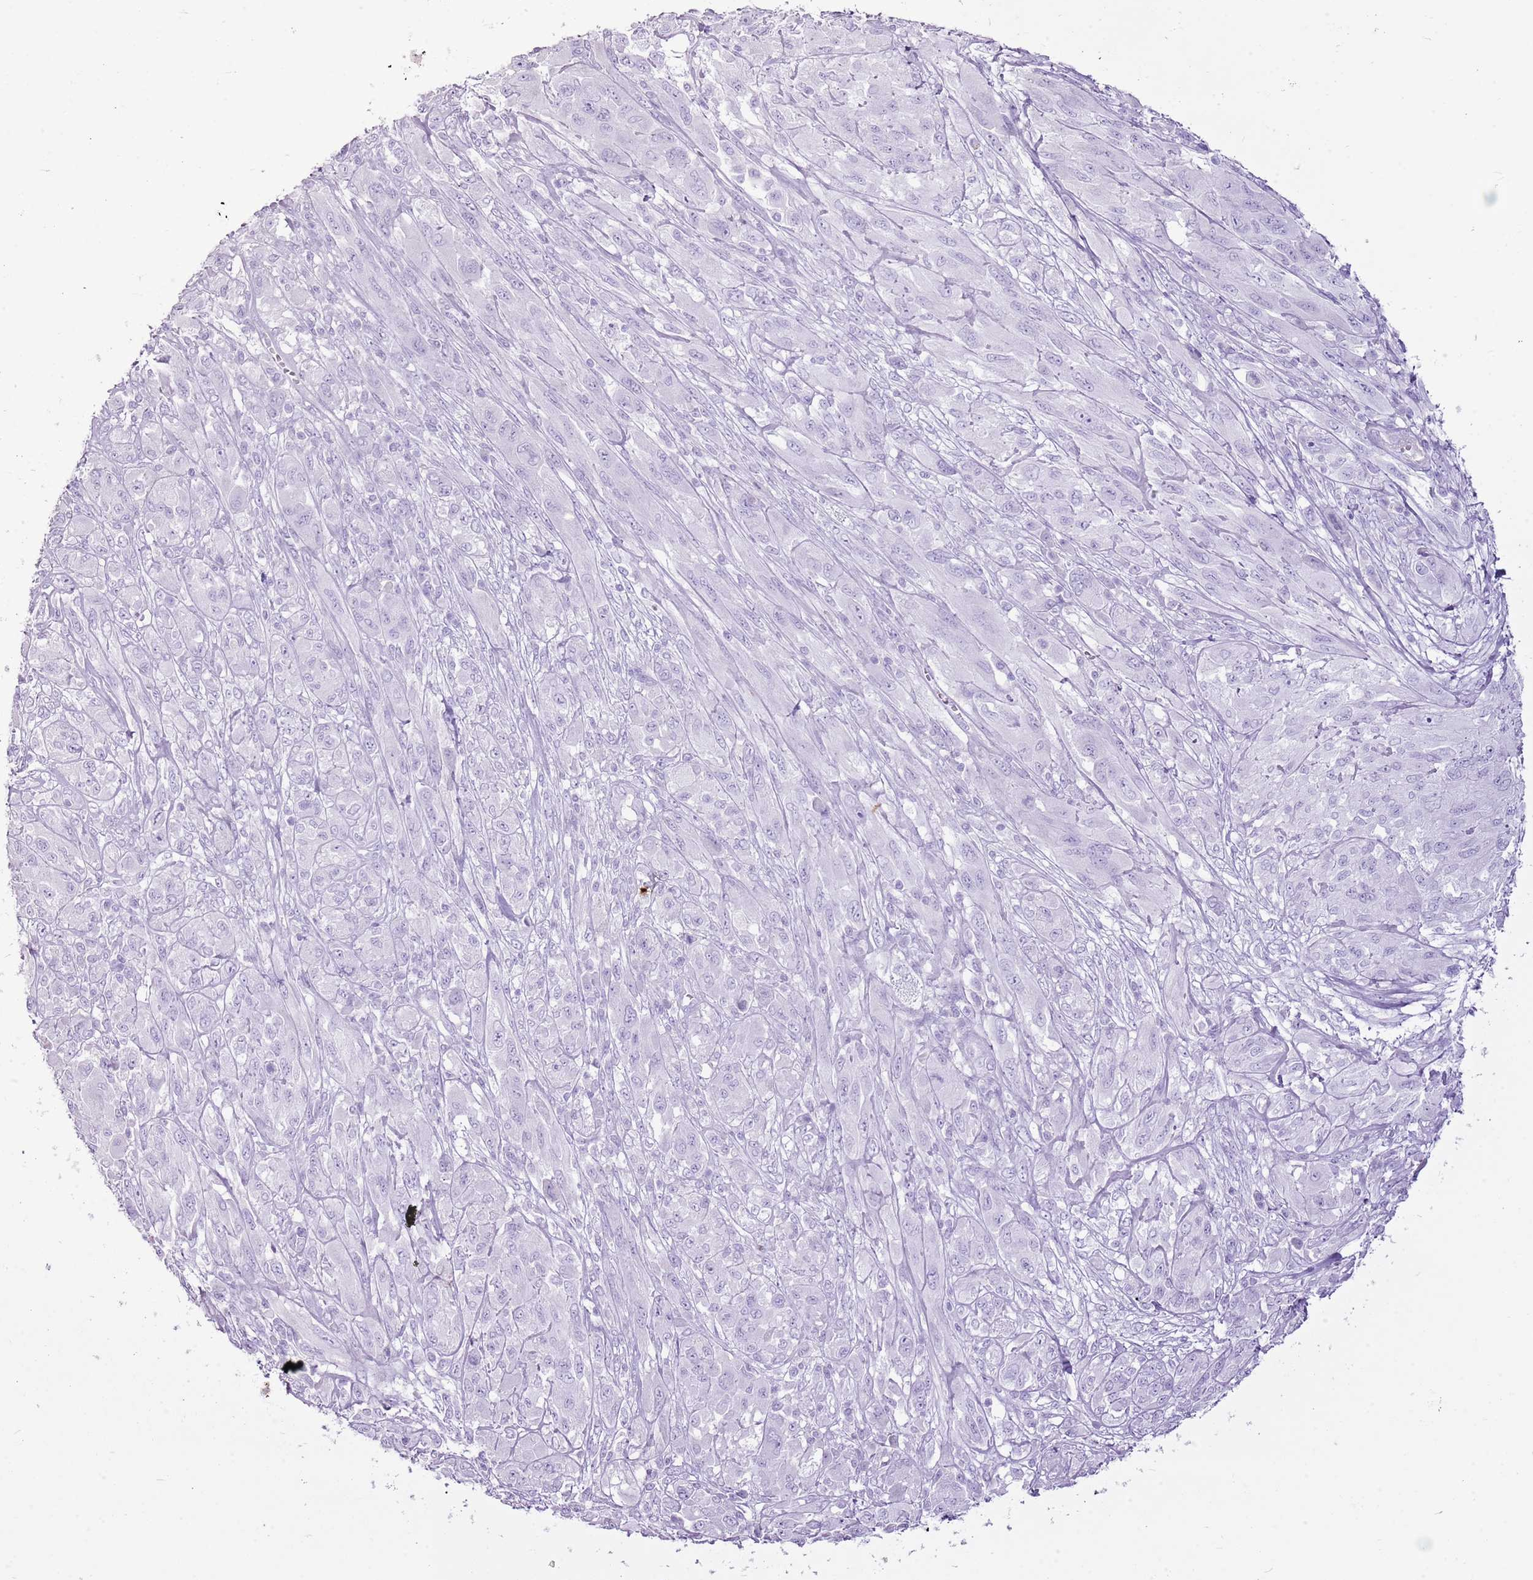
{"staining": {"intensity": "negative", "quantity": "none", "location": "none"}, "tissue": "melanoma", "cell_type": "Tumor cells", "image_type": "cancer", "snomed": [{"axis": "morphology", "description": "Malignant melanoma, NOS"}, {"axis": "topography", "description": "Skin"}], "caption": "This is a image of IHC staining of malignant melanoma, which shows no positivity in tumor cells. (DAB immunohistochemistry with hematoxylin counter stain).", "gene": "CNFN", "patient": {"sex": "female", "age": 91}}